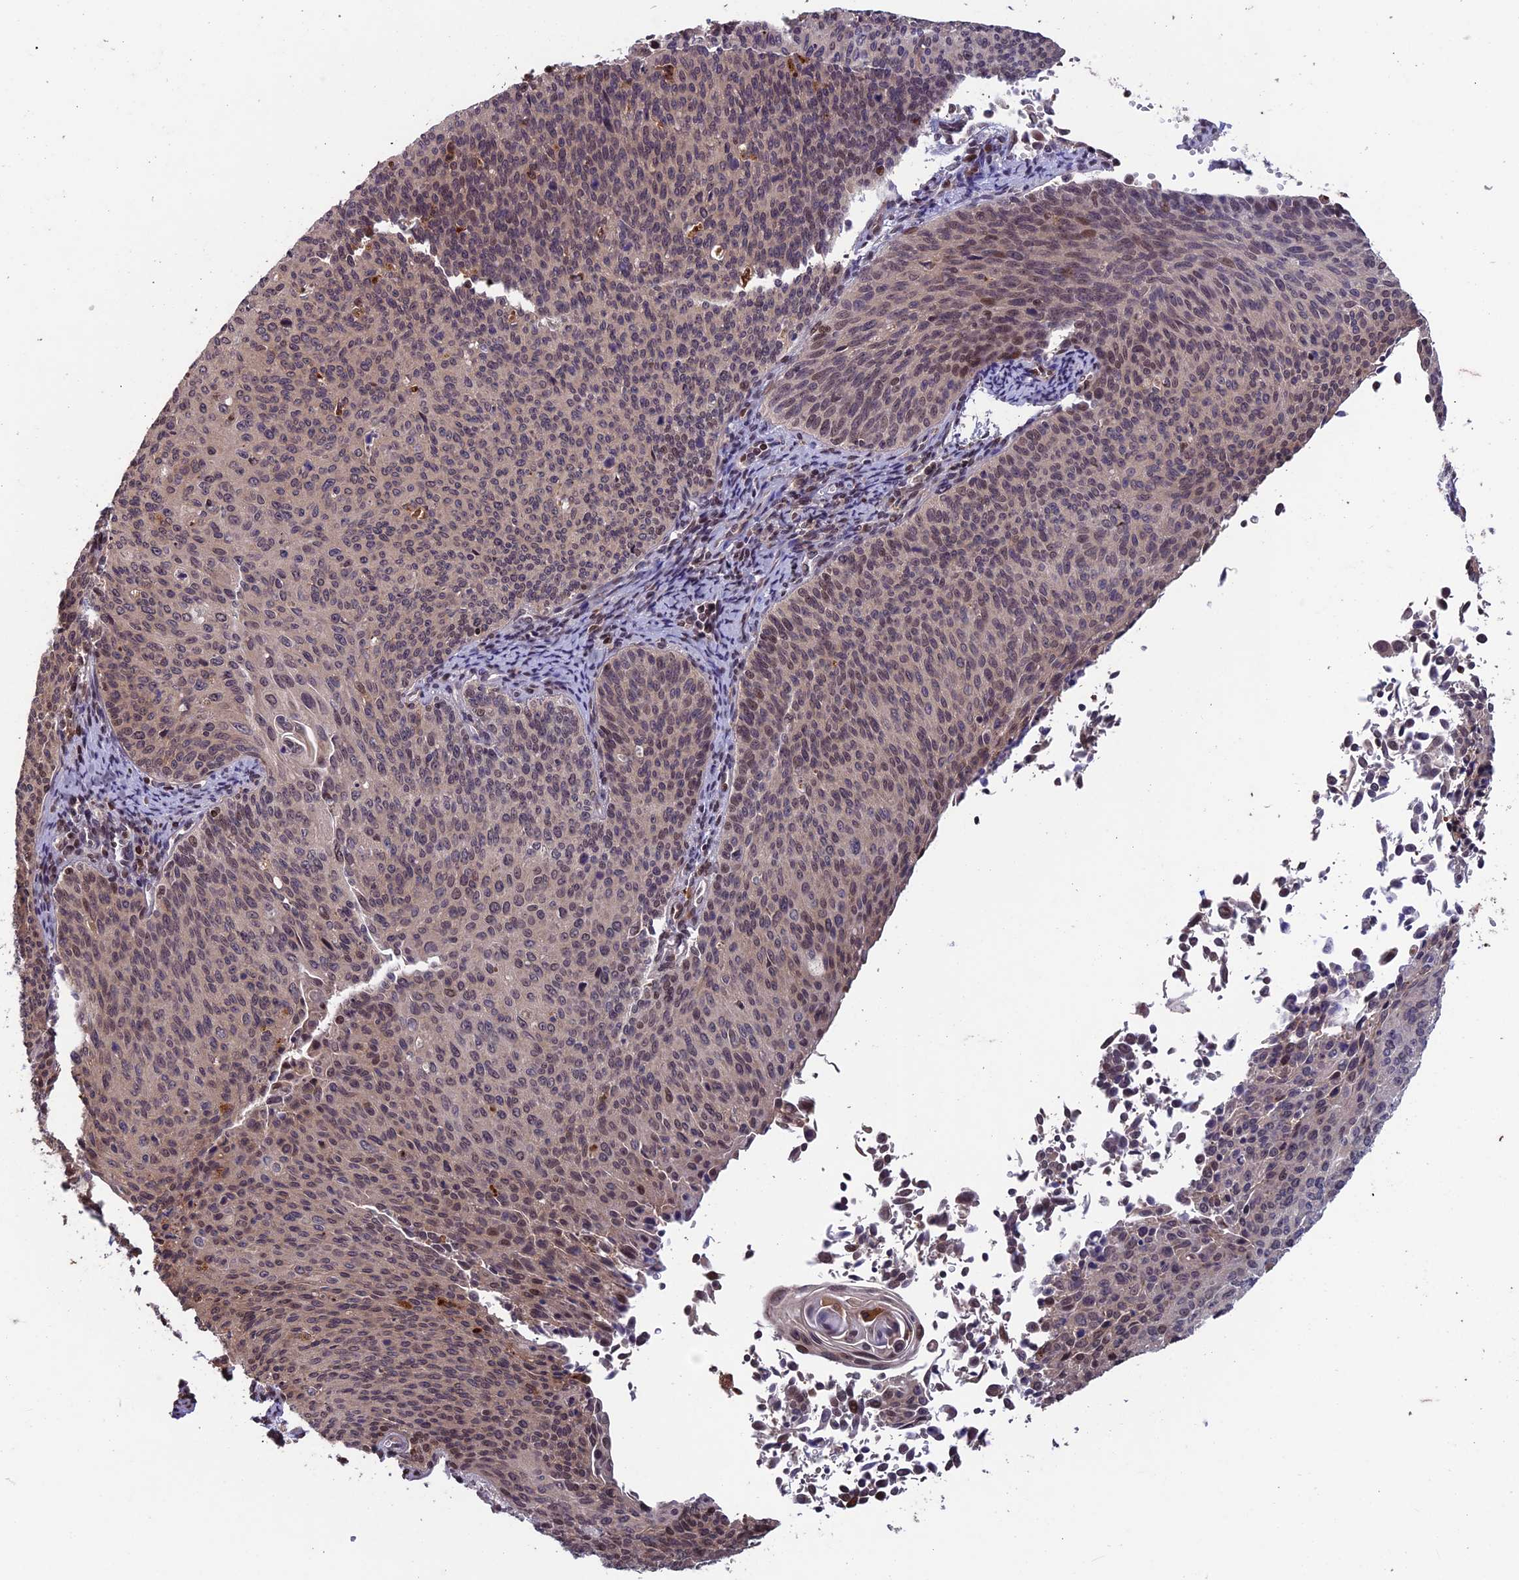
{"staining": {"intensity": "moderate", "quantity": ">75%", "location": "cytoplasmic/membranous,nuclear"}, "tissue": "cervical cancer", "cell_type": "Tumor cells", "image_type": "cancer", "snomed": [{"axis": "morphology", "description": "Squamous cell carcinoma, NOS"}, {"axis": "topography", "description": "Cervix"}], "caption": "Squamous cell carcinoma (cervical) was stained to show a protein in brown. There is medium levels of moderate cytoplasmic/membranous and nuclear positivity in about >75% of tumor cells.", "gene": "MAST2", "patient": {"sex": "female", "age": 55}}